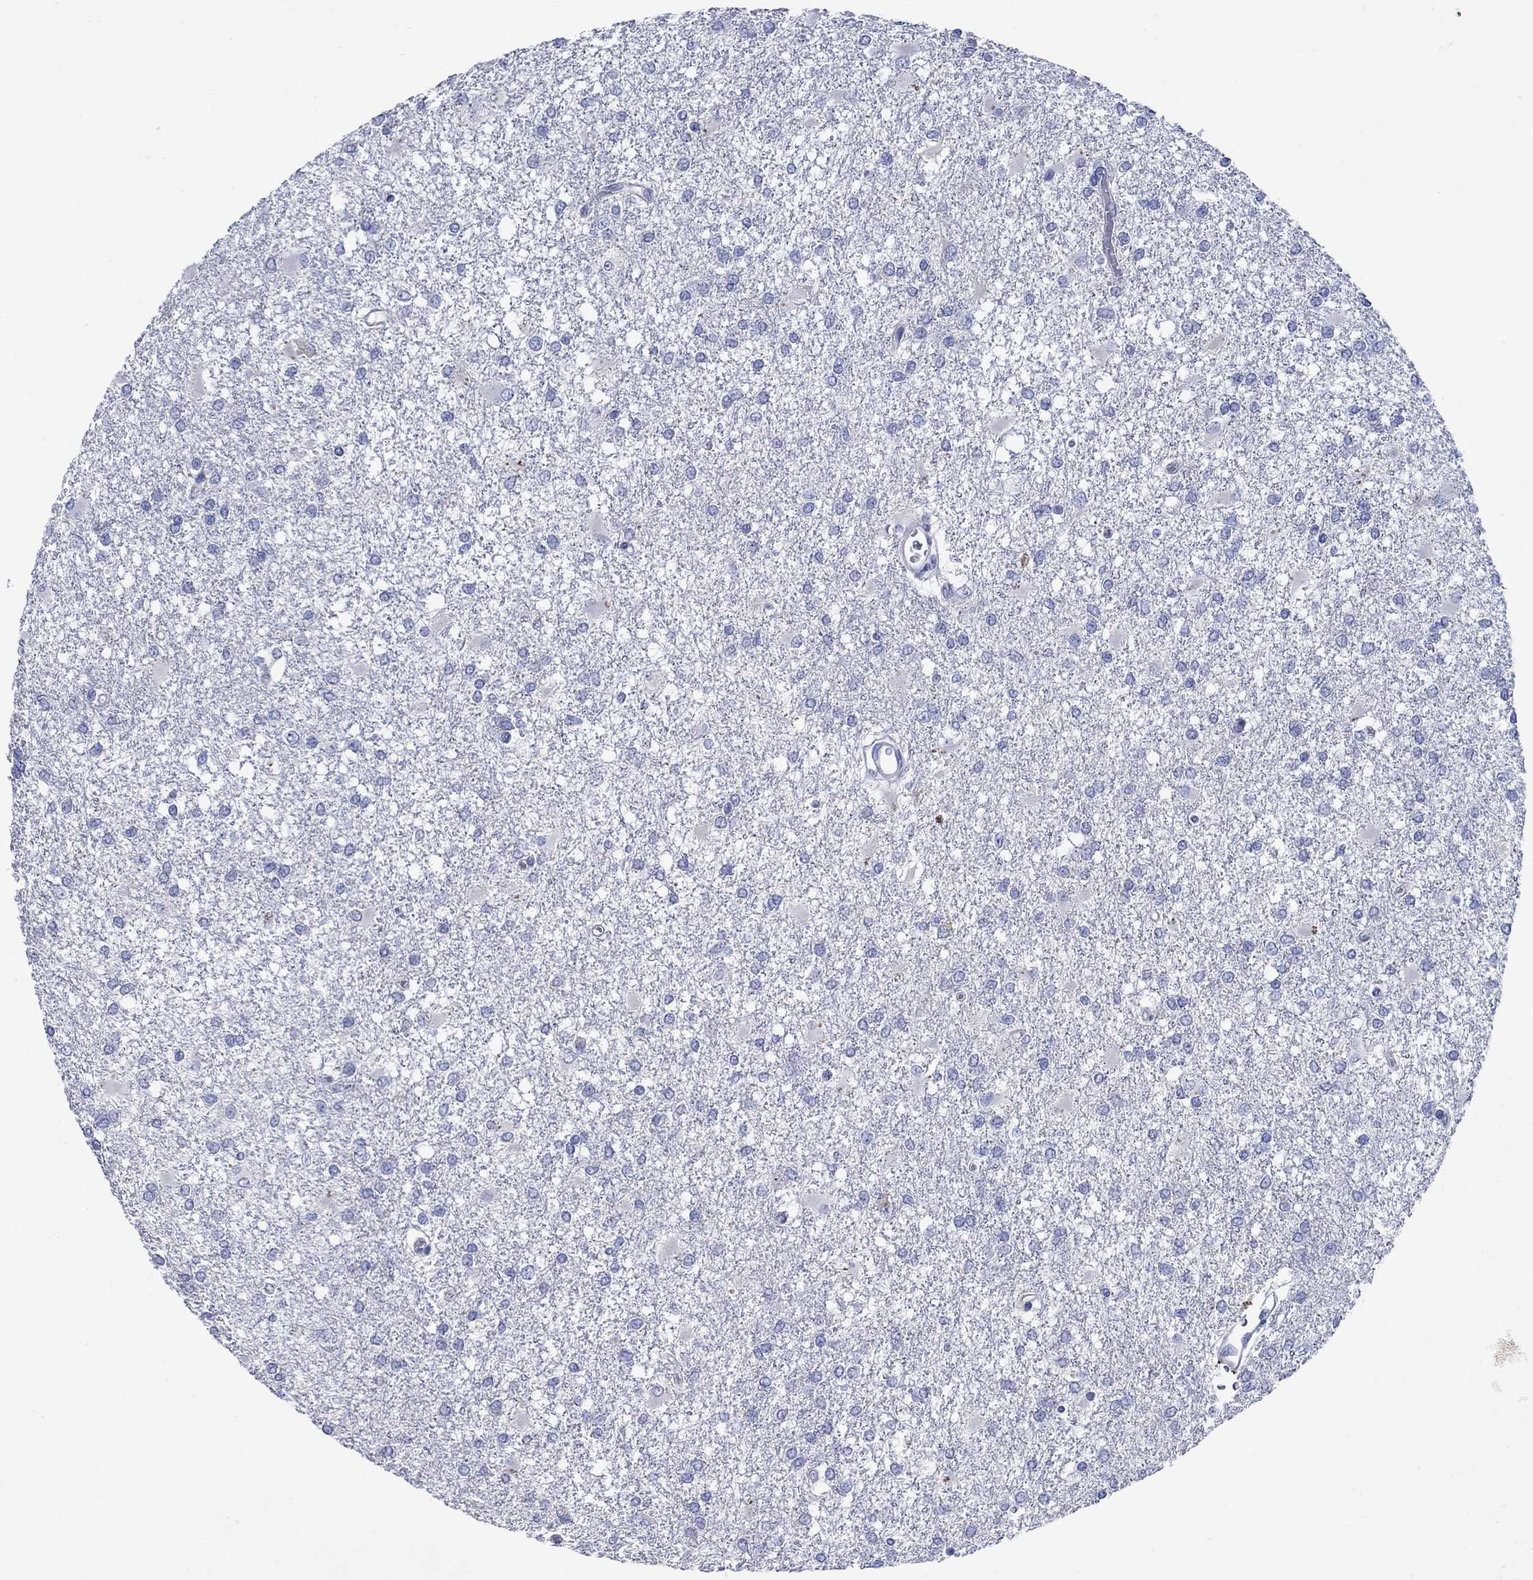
{"staining": {"intensity": "negative", "quantity": "none", "location": "none"}, "tissue": "glioma", "cell_type": "Tumor cells", "image_type": "cancer", "snomed": [{"axis": "morphology", "description": "Glioma, malignant, High grade"}, {"axis": "topography", "description": "Cerebral cortex"}], "caption": "Immunohistochemistry (IHC) histopathology image of human glioma stained for a protein (brown), which shows no staining in tumor cells.", "gene": "TRIM16", "patient": {"sex": "male", "age": 79}}